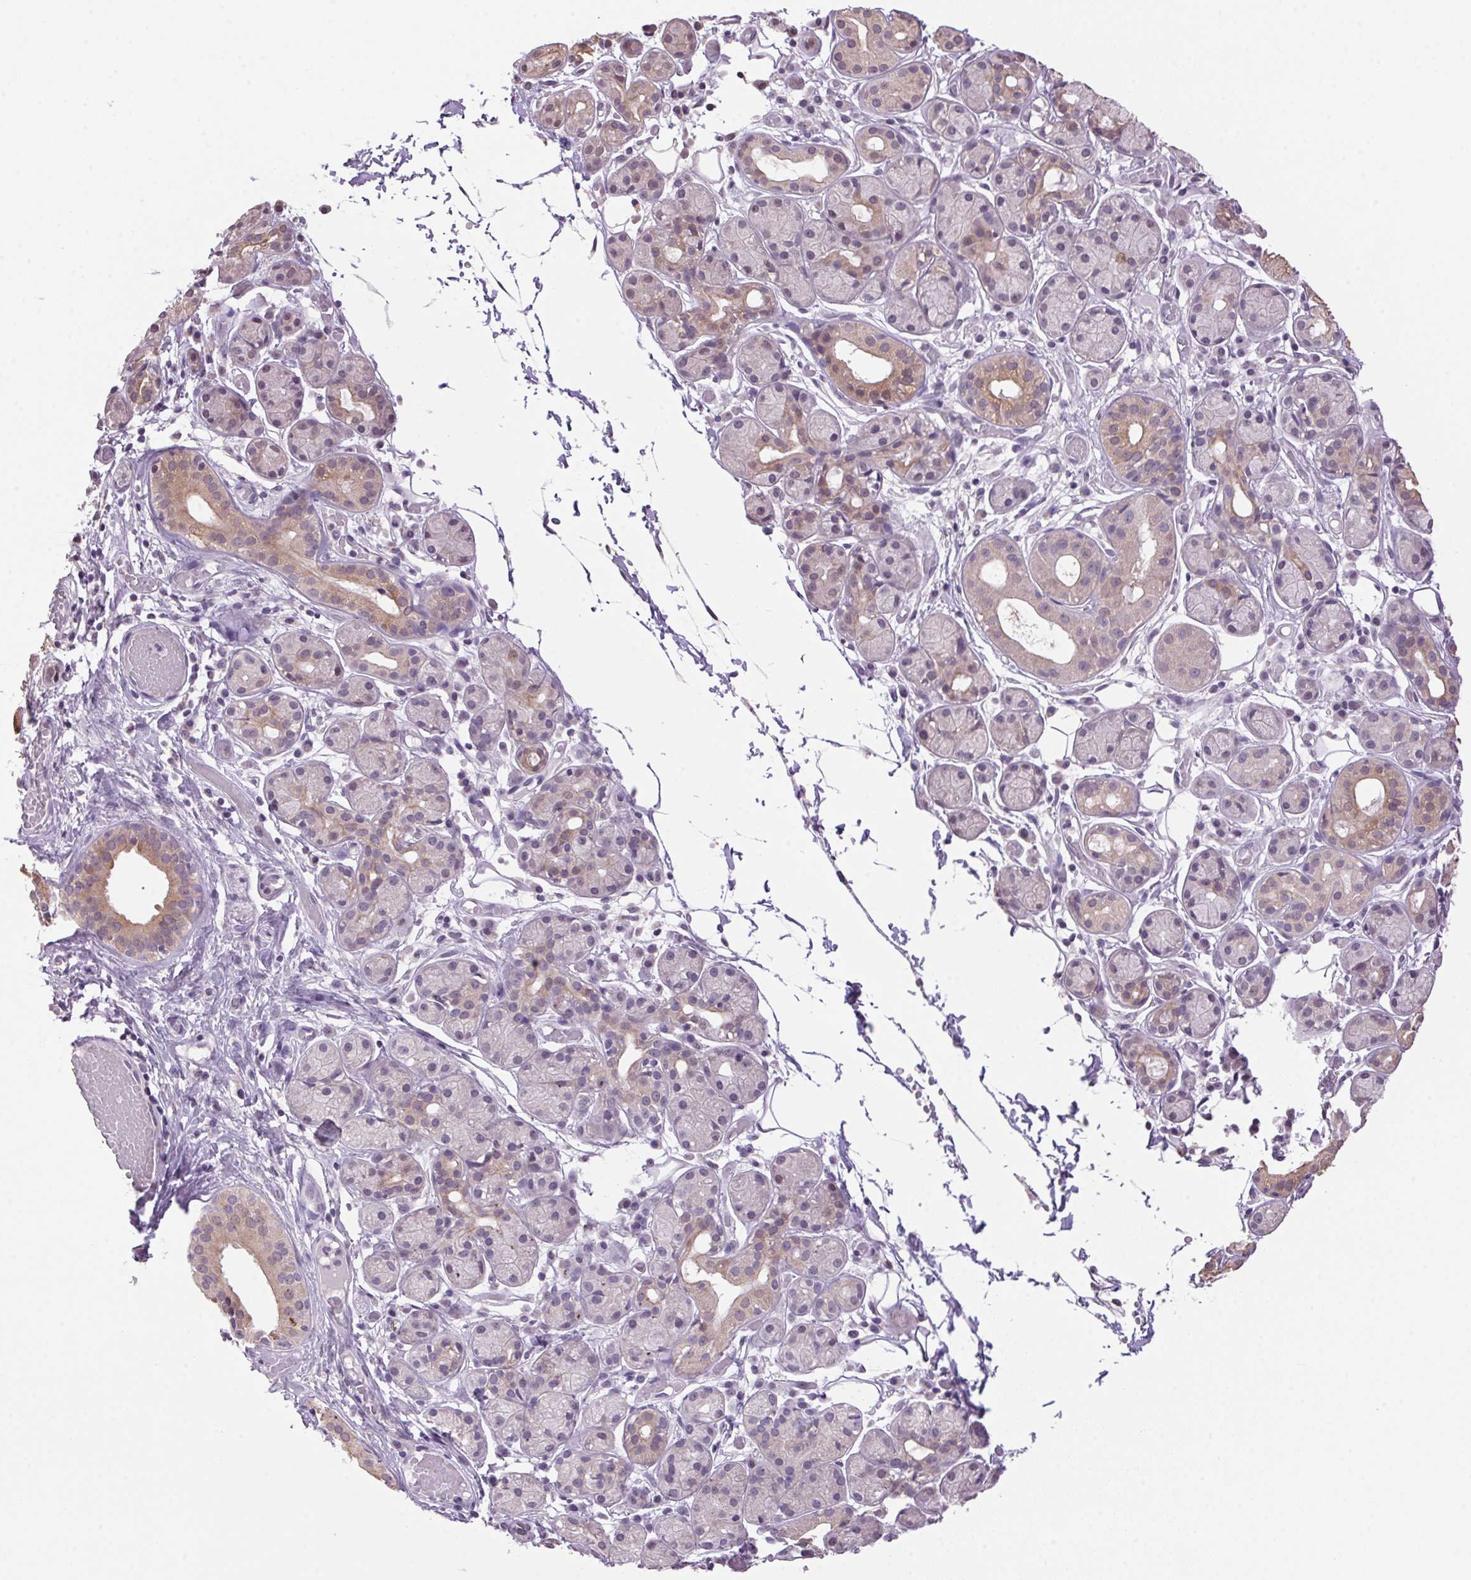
{"staining": {"intensity": "weak", "quantity": "25%-75%", "location": "cytoplasmic/membranous"}, "tissue": "salivary gland", "cell_type": "Glandular cells", "image_type": "normal", "snomed": [{"axis": "morphology", "description": "Normal tissue, NOS"}, {"axis": "topography", "description": "Salivary gland"}, {"axis": "topography", "description": "Peripheral nerve tissue"}], "caption": "Protein staining of benign salivary gland displays weak cytoplasmic/membranous staining in about 25%-75% of glandular cells. Using DAB (brown) and hematoxylin (blue) stains, captured at high magnification using brightfield microscopy.", "gene": "VWA3B", "patient": {"sex": "male", "age": 71}}